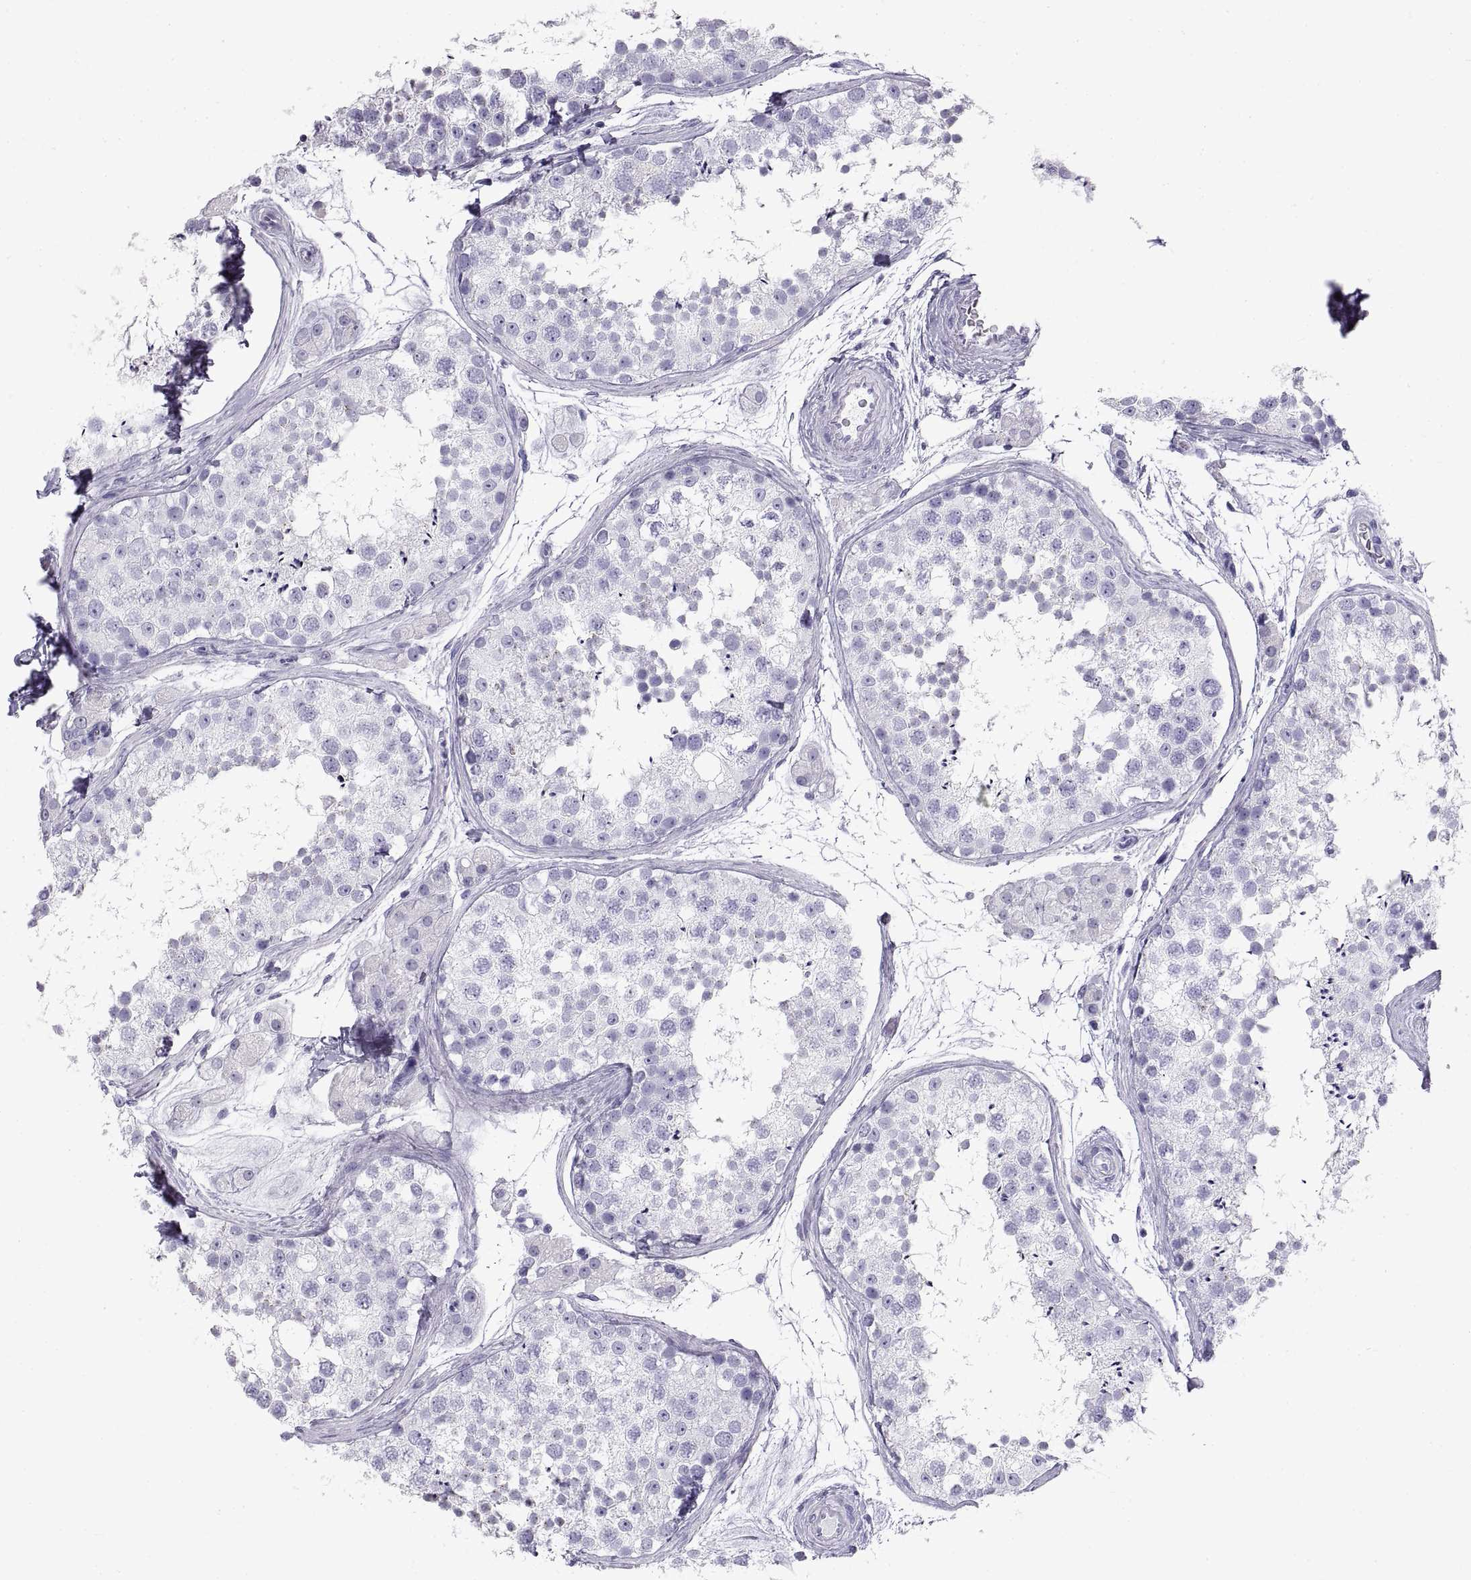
{"staining": {"intensity": "negative", "quantity": "none", "location": "none"}, "tissue": "testis", "cell_type": "Cells in seminiferous ducts", "image_type": "normal", "snomed": [{"axis": "morphology", "description": "Normal tissue, NOS"}, {"axis": "topography", "description": "Testis"}], "caption": "Protein analysis of normal testis displays no significant positivity in cells in seminiferous ducts. (DAB (3,3'-diaminobenzidine) immunohistochemistry (IHC) visualized using brightfield microscopy, high magnification).", "gene": "RLBP1", "patient": {"sex": "male", "age": 41}}